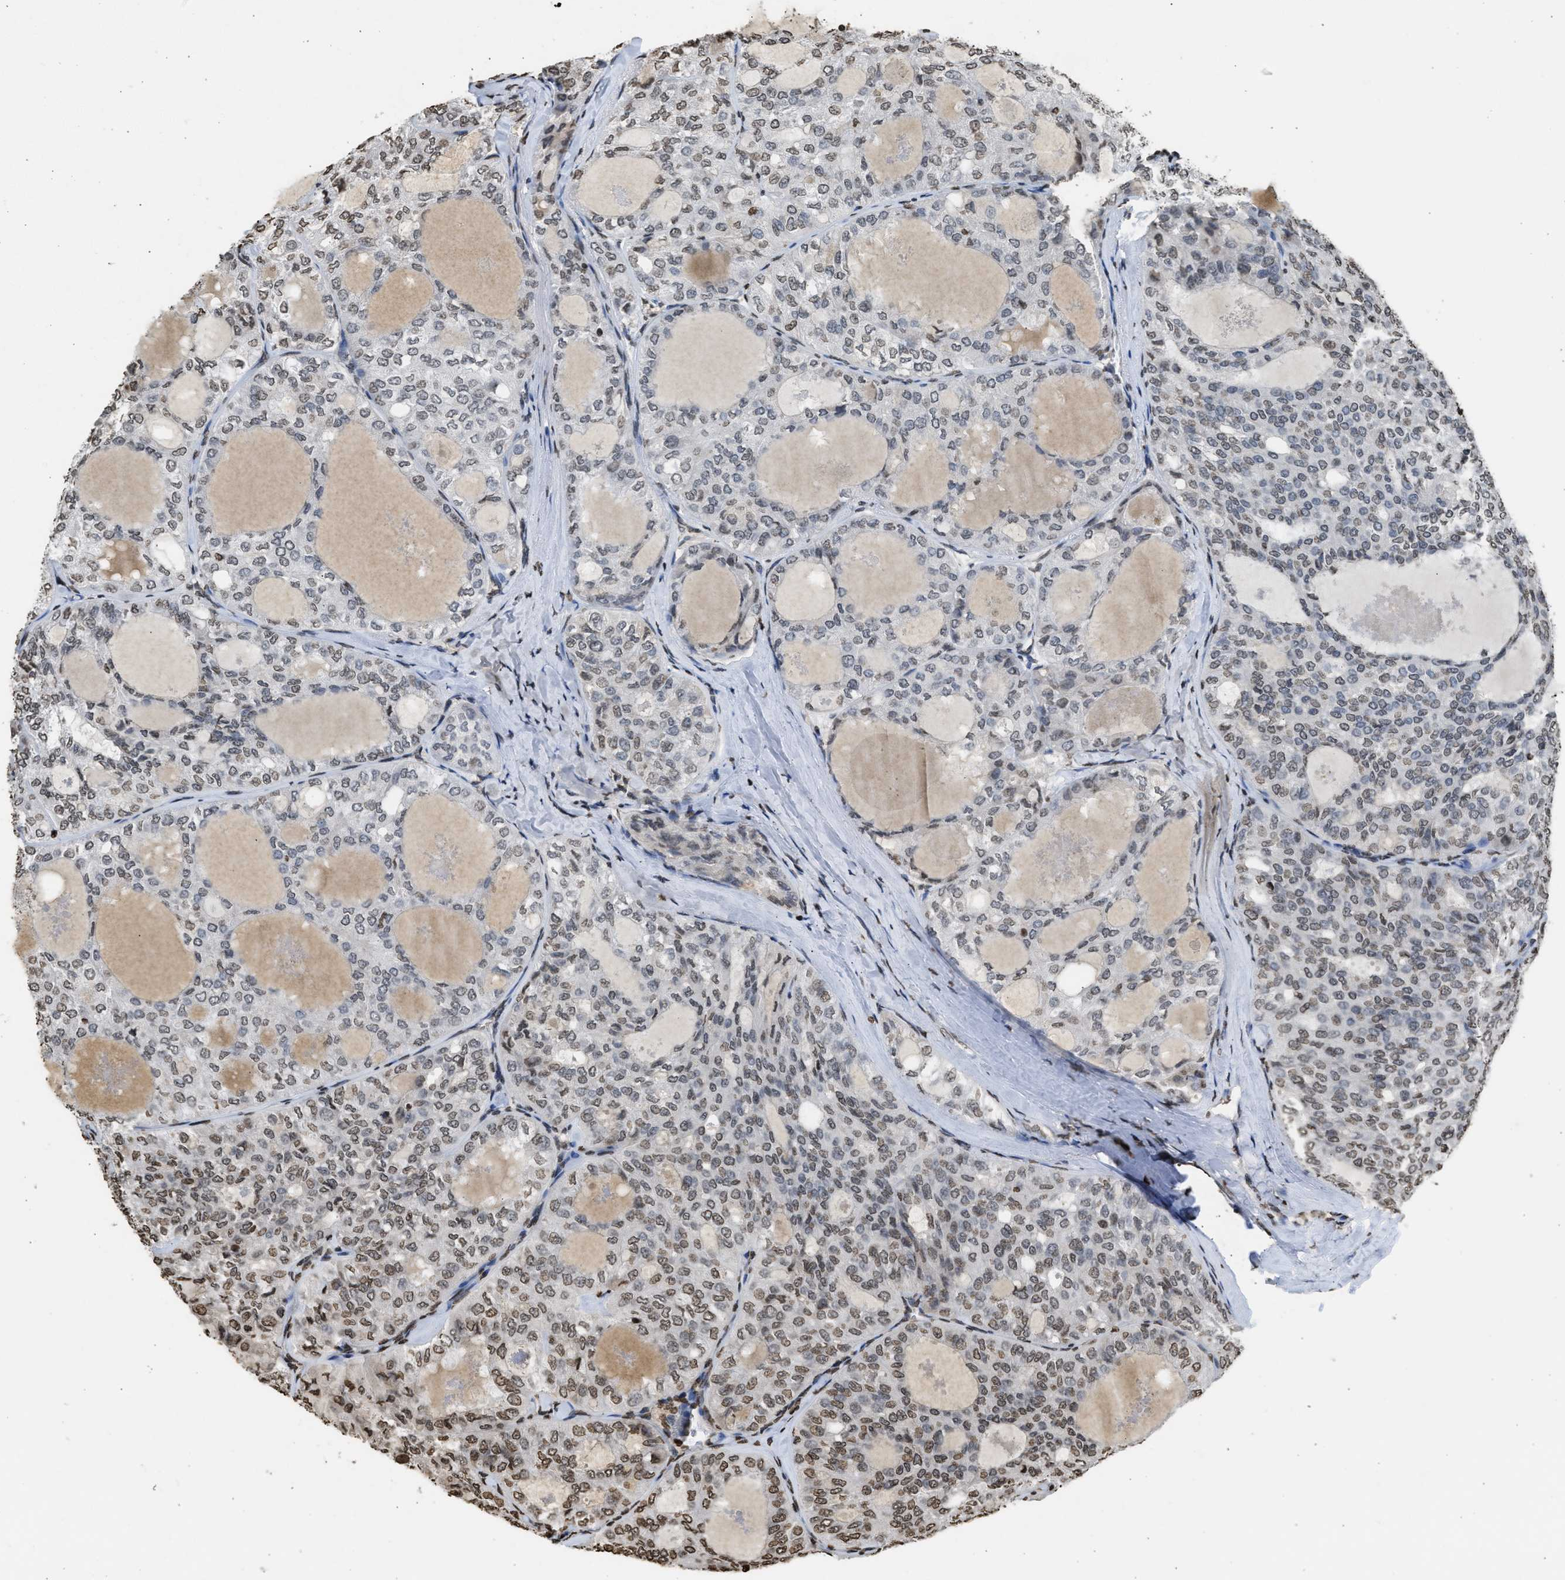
{"staining": {"intensity": "weak", "quantity": "25%-75%", "location": "nuclear"}, "tissue": "thyroid cancer", "cell_type": "Tumor cells", "image_type": "cancer", "snomed": [{"axis": "morphology", "description": "Follicular adenoma carcinoma, NOS"}, {"axis": "topography", "description": "Thyroid gland"}], "caption": "Human thyroid follicular adenoma carcinoma stained with a brown dye demonstrates weak nuclear positive staining in about 25%-75% of tumor cells.", "gene": "RRAGC", "patient": {"sex": "male", "age": 75}}